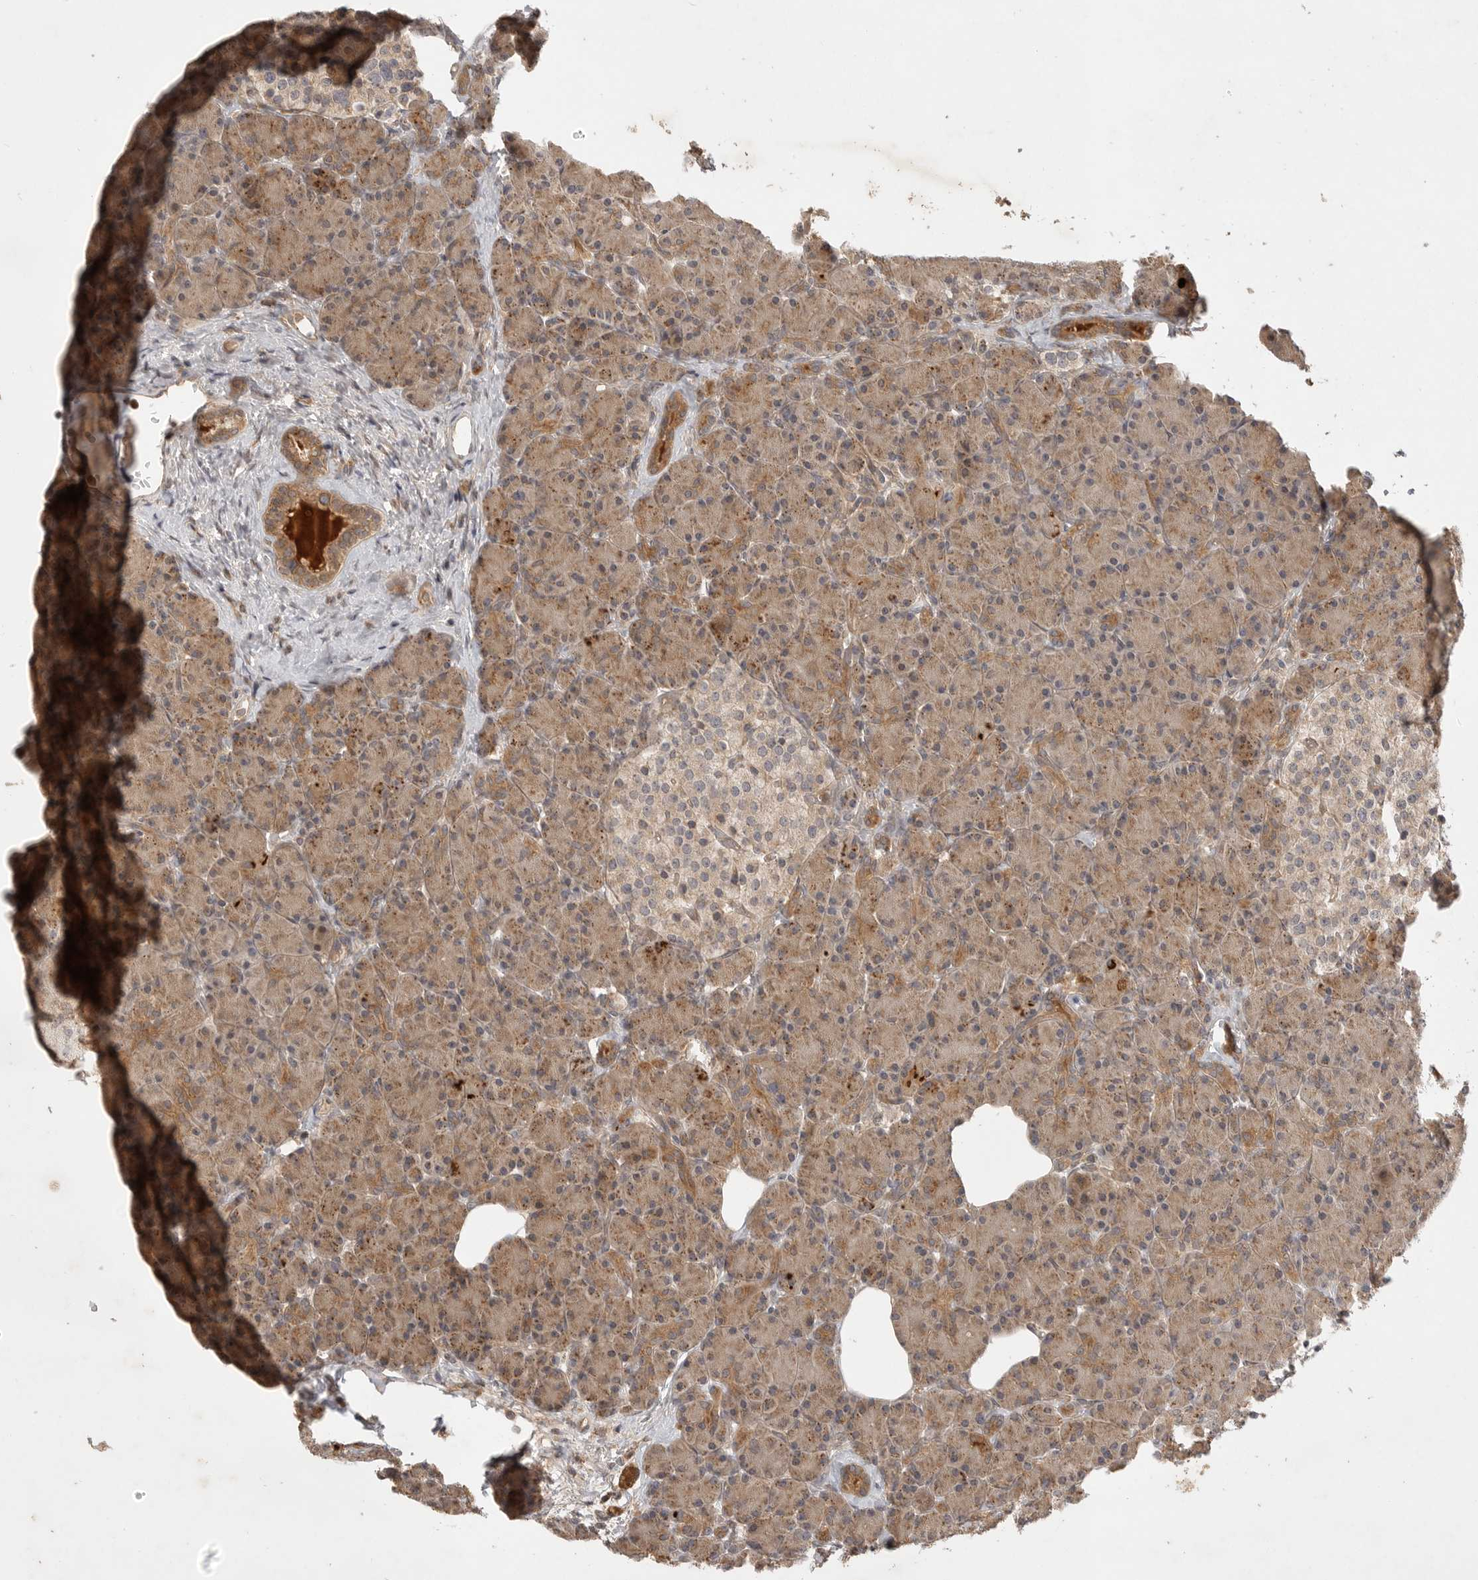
{"staining": {"intensity": "moderate", "quantity": ">75%", "location": "cytoplasmic/membranous"}, "tissue": "pancreas", "cell_type": "Exocrine glandular cells", "image_type": "normal", "snomed": [{"axis": "morphology", "description": "Normal tissue, NOS"}, {"axis": "topography", "description": "Pancreas"}], "caption": "Pancreas stained for a protein exhibits moderate cytoplasmic/membranous positivity in exocrine glandular cells. The protein is shown in brown color, while the nuclei are stained blue.", "gene": "ZNF232", "patient": {"sex": "female", "age": 43}}